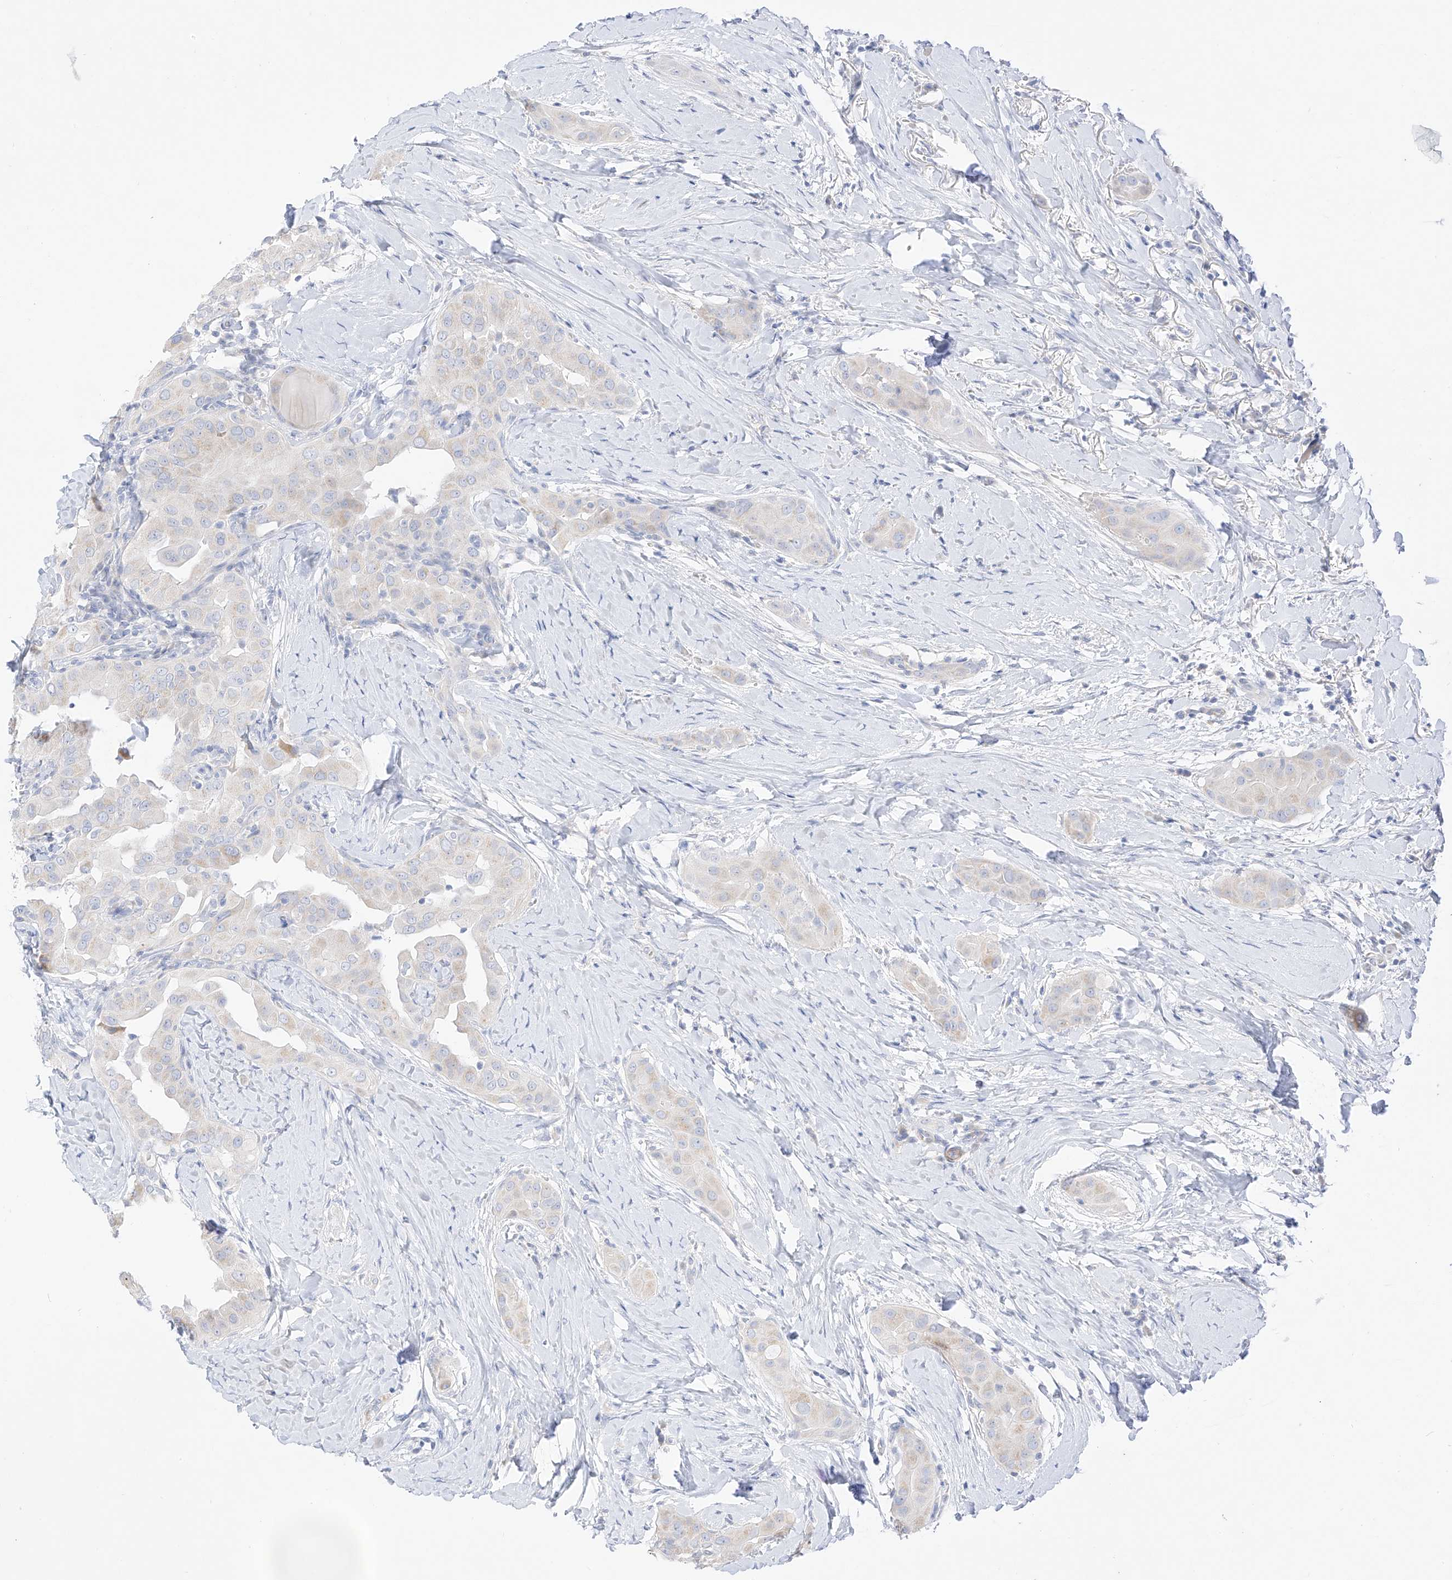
{"staining": {"intensity": "negative", "quantity": "none", "location": "none"}, "tissue": "thyroid cancer", "cell_type": "Tumor cells", "image_type": "cancer", "snomed": [{"axis": "morphology", "description": "Papillary adenocarcinoma, NOS"}, {"axis": "topography", "description": "Thyroid gland"}], "caption": "Thyroid papillary adenocarcinoma was stained to show a protein in brown. There is no significant positivity in tumor cells.", "gene": "ST3GAL5", "patient": {"sex": "male", "age": 33}}